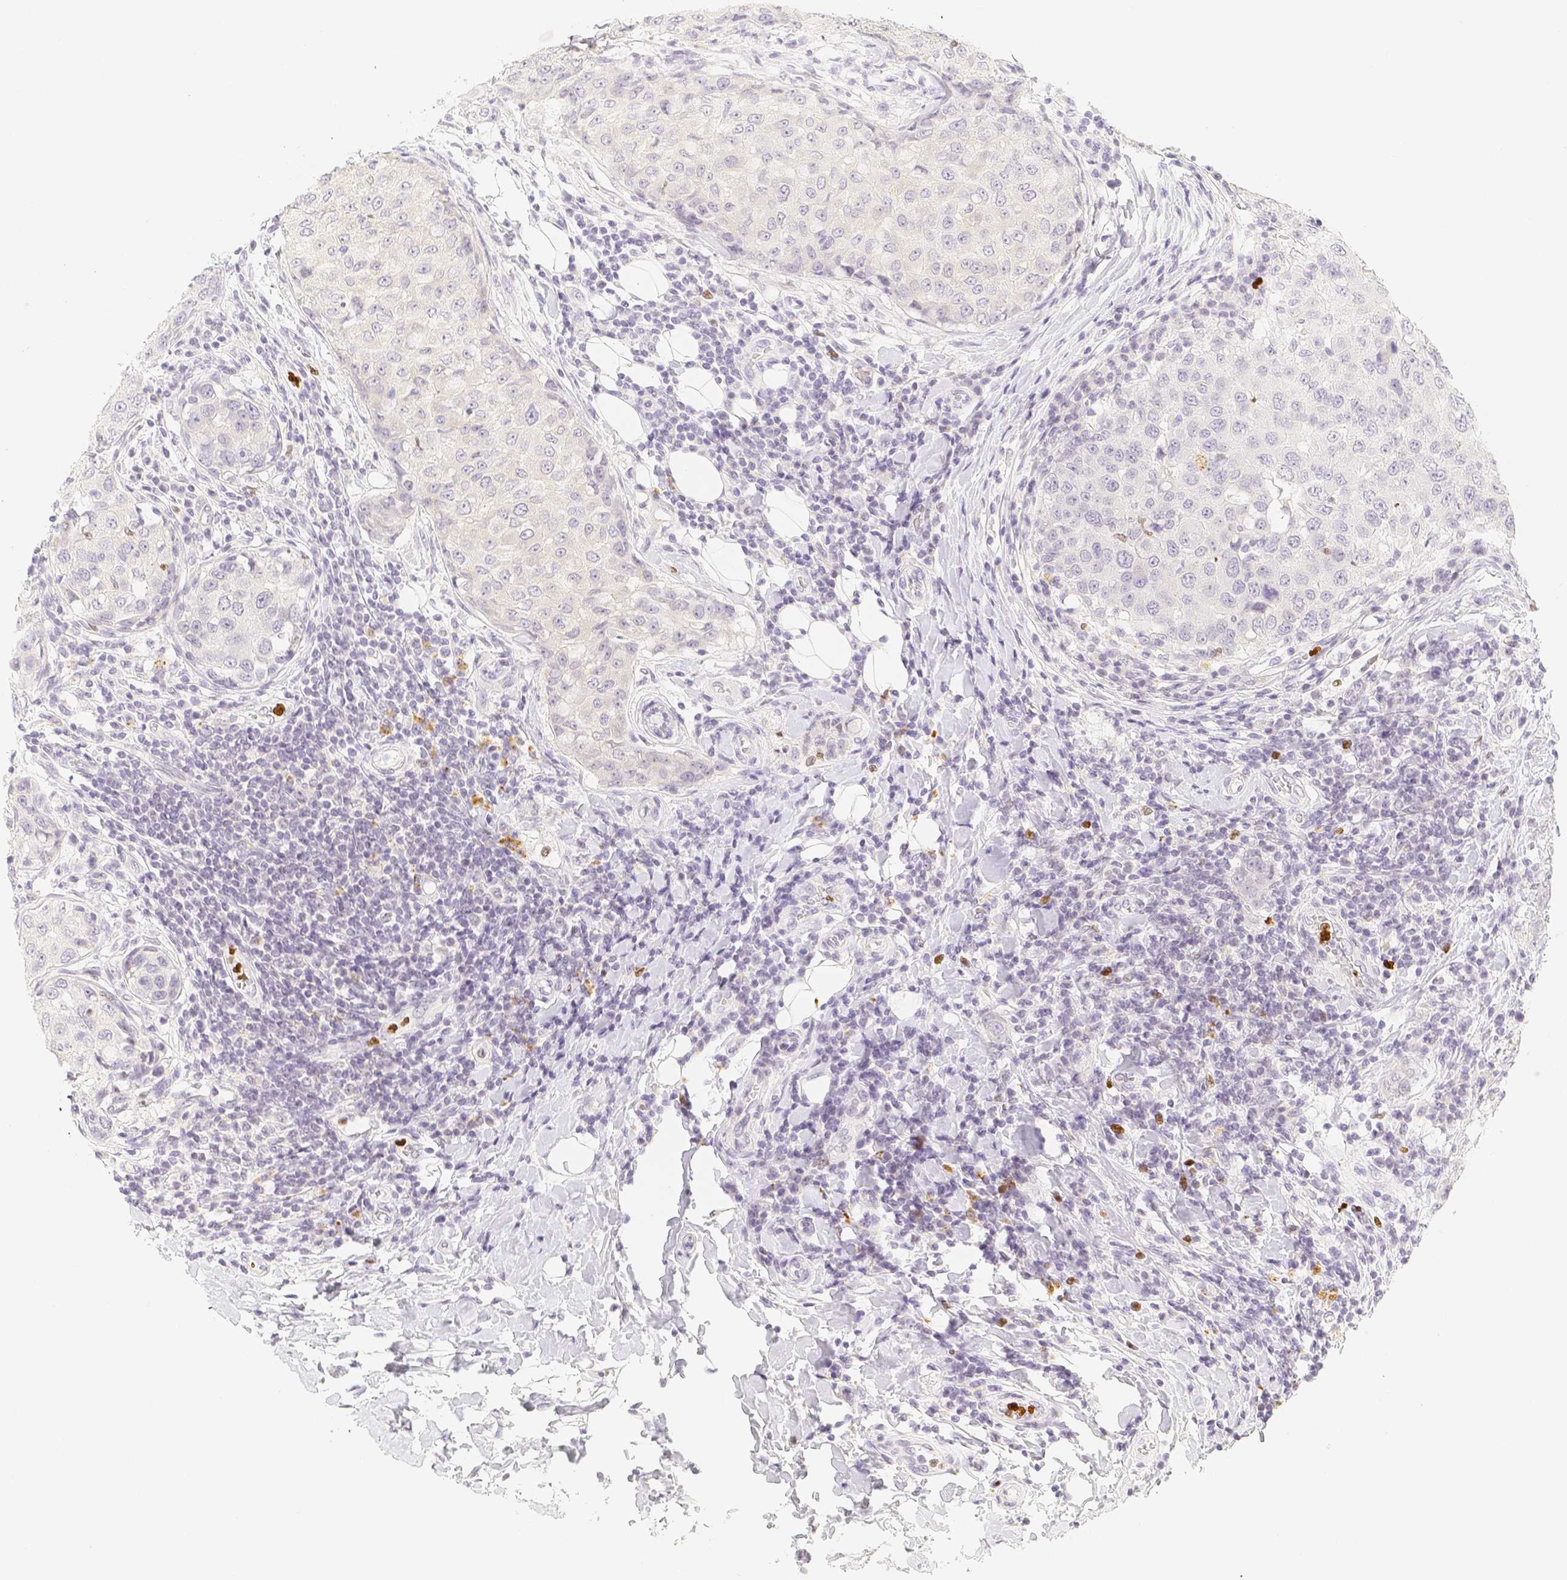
{"staining": {"intensity": "negative", "quantity": "none", "location": "none"}, "tissue": "breast cancer", "cell_type": "Tumor cells", "image_type": "cancer", "snomed": [{"axis": "morphology", "description": "Duct carcinoma"}, {"axis": "topography", "description": "Breast"}], "caption": "There is no significant positivity in tumor cells of breast cancer. The staining is performed using DAB brown chromogen with nuclei counter-stained in using hematoxylin.", "gene": "PADI4", "patient": {"sex": "female", "age": 27}}